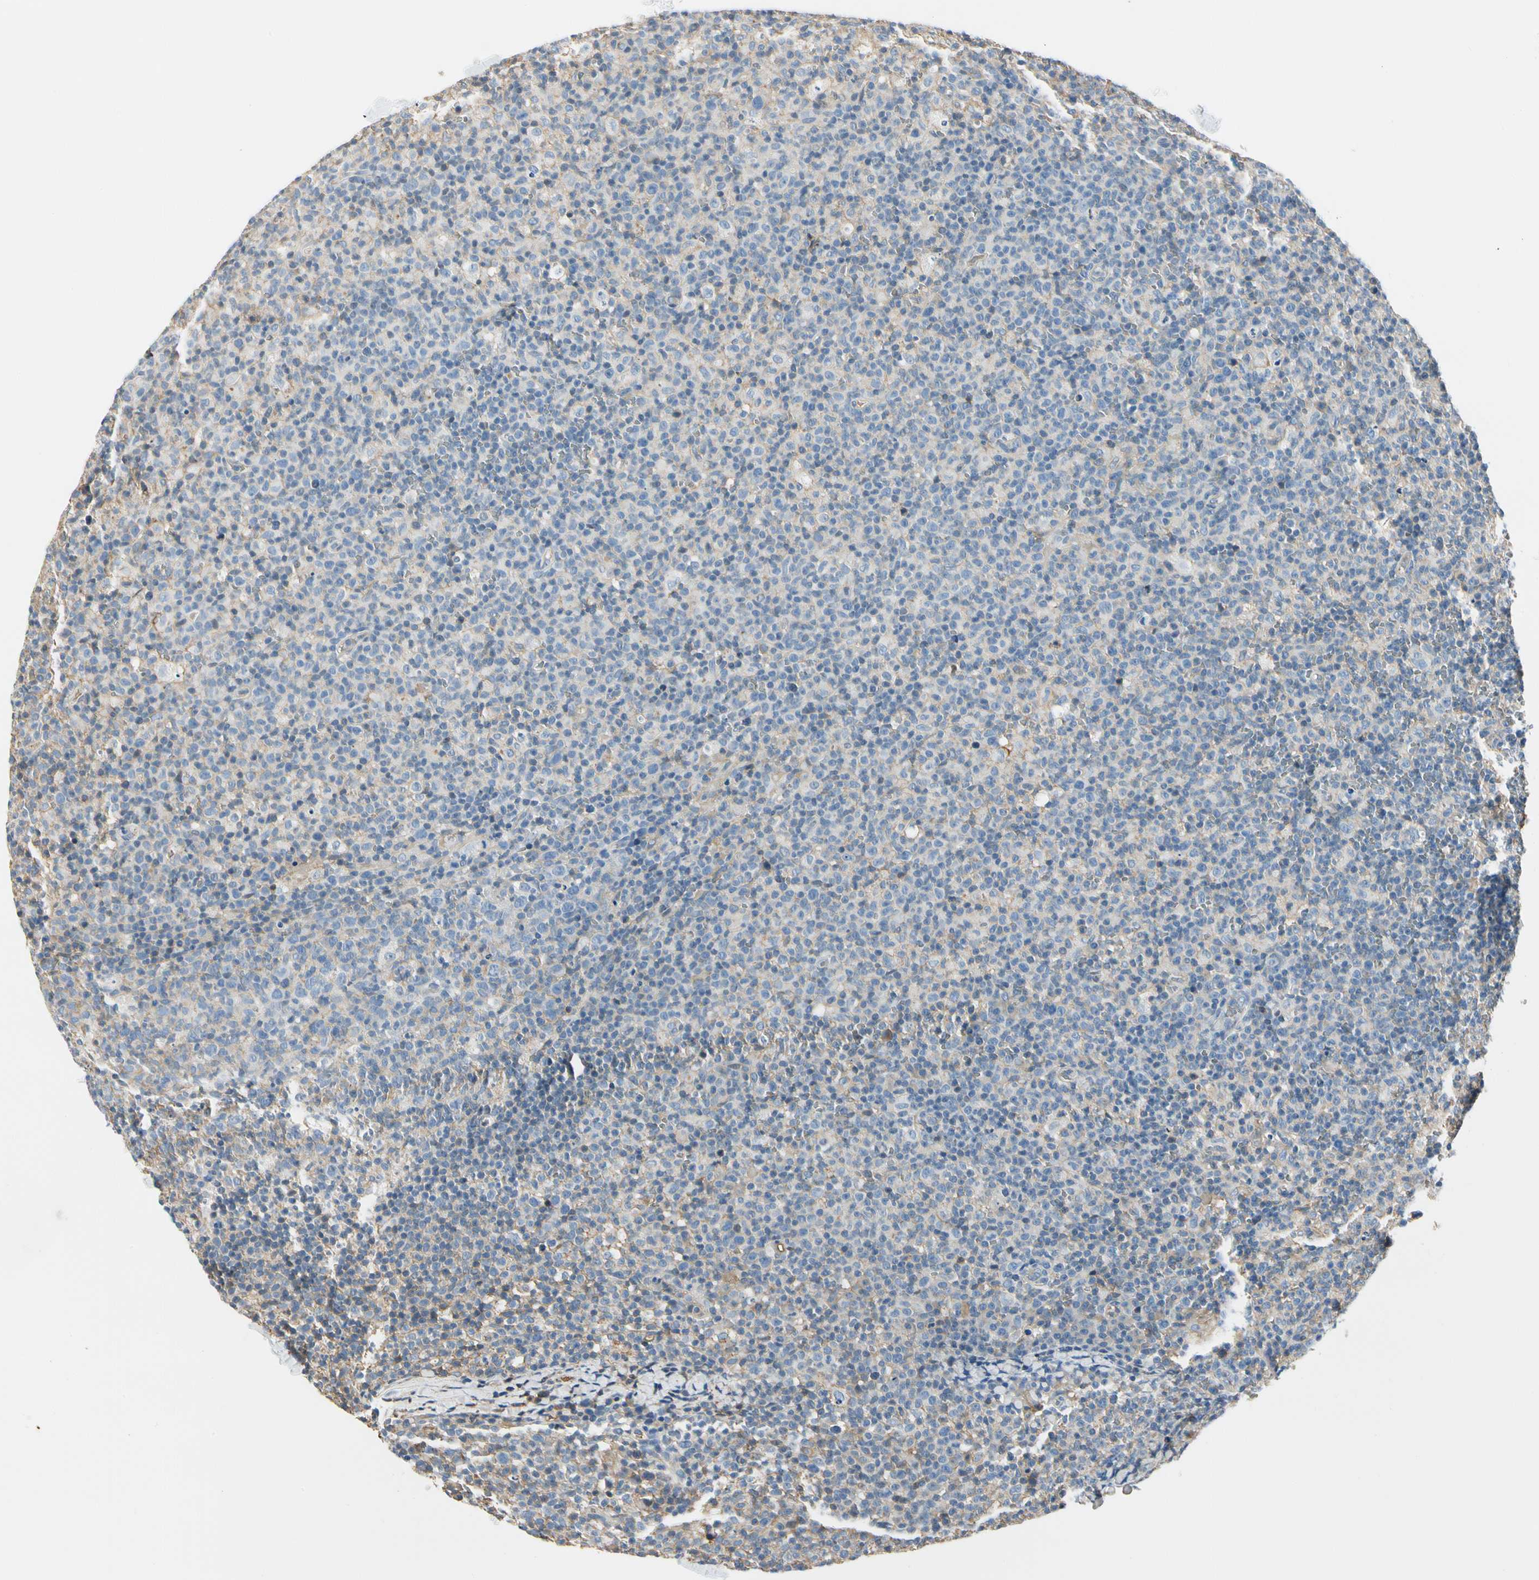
{"staining": {"intensity": "moderate", "quantity": ">75%", "location": "cytoplasmic/membranous"}, "tissue": "lymph node", "cell_type": "Germinal center cells", "image_type": "normal", "snomed": [{"axis": "morphology", "description": "Normal tissue, NOS"}, {"axis": "morphology", "description": "Inflammation, NOS"}, {"axis": "topography", "description": "Lymph node"}], "caption": "Moderate cytoplasmic/membranous protein expression is present in about >75% of germinal center cells in lymph node. The protein of interest is stained brown, and the nuclei are stained in blue (DAB (3,3'-diaminobenzidine) IHC with brightfield microscopy, high magnification).", "gene": "LAMB3", "patient": {"sex": "male", "age": 55}}